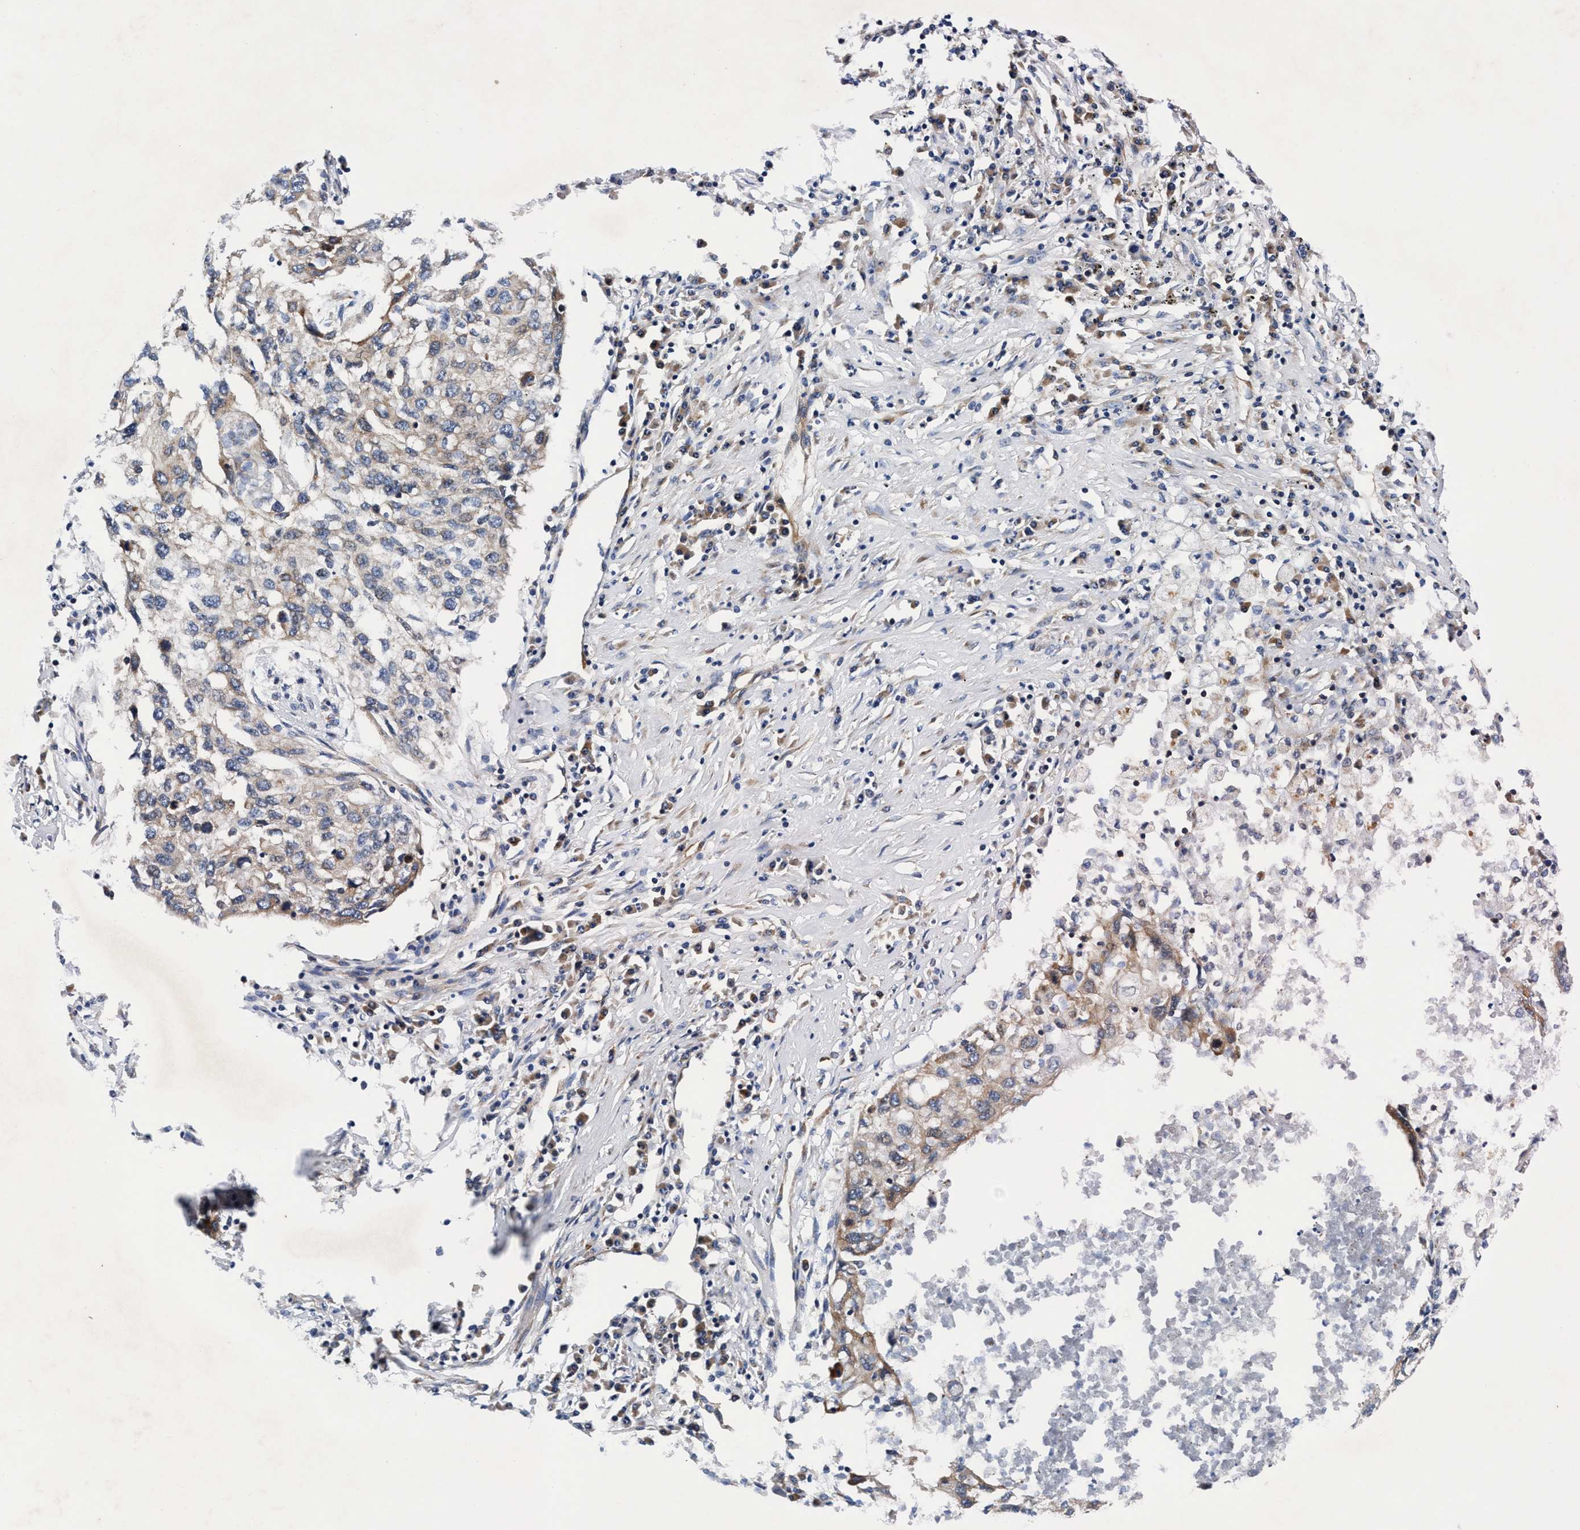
{"staining": {"intensity": "moderate", "quantity": "<25%", "location": "cytoplasmic/membranous"}, "tissue": "lung cancer", "cell_type": "Tumor cells", "image_type": "cancer", "snomed": [{"axis": "morphology", "description": "Squamous cell carcinoma, NOS"}, {"axis": "topography", "description": "Lung"}], "caption": "Protein staining displays moderate cytoplasmic/membranous expression in approximately <25% of tumor cells in squamous cell carcinoma (lung). (DAB (3,3'-diaminobenzidine) IHC, brown staining for protein, blue staining for nuclei).", "gene": "MCM3AP", "patient": {"sex": "female", "age": 63}}